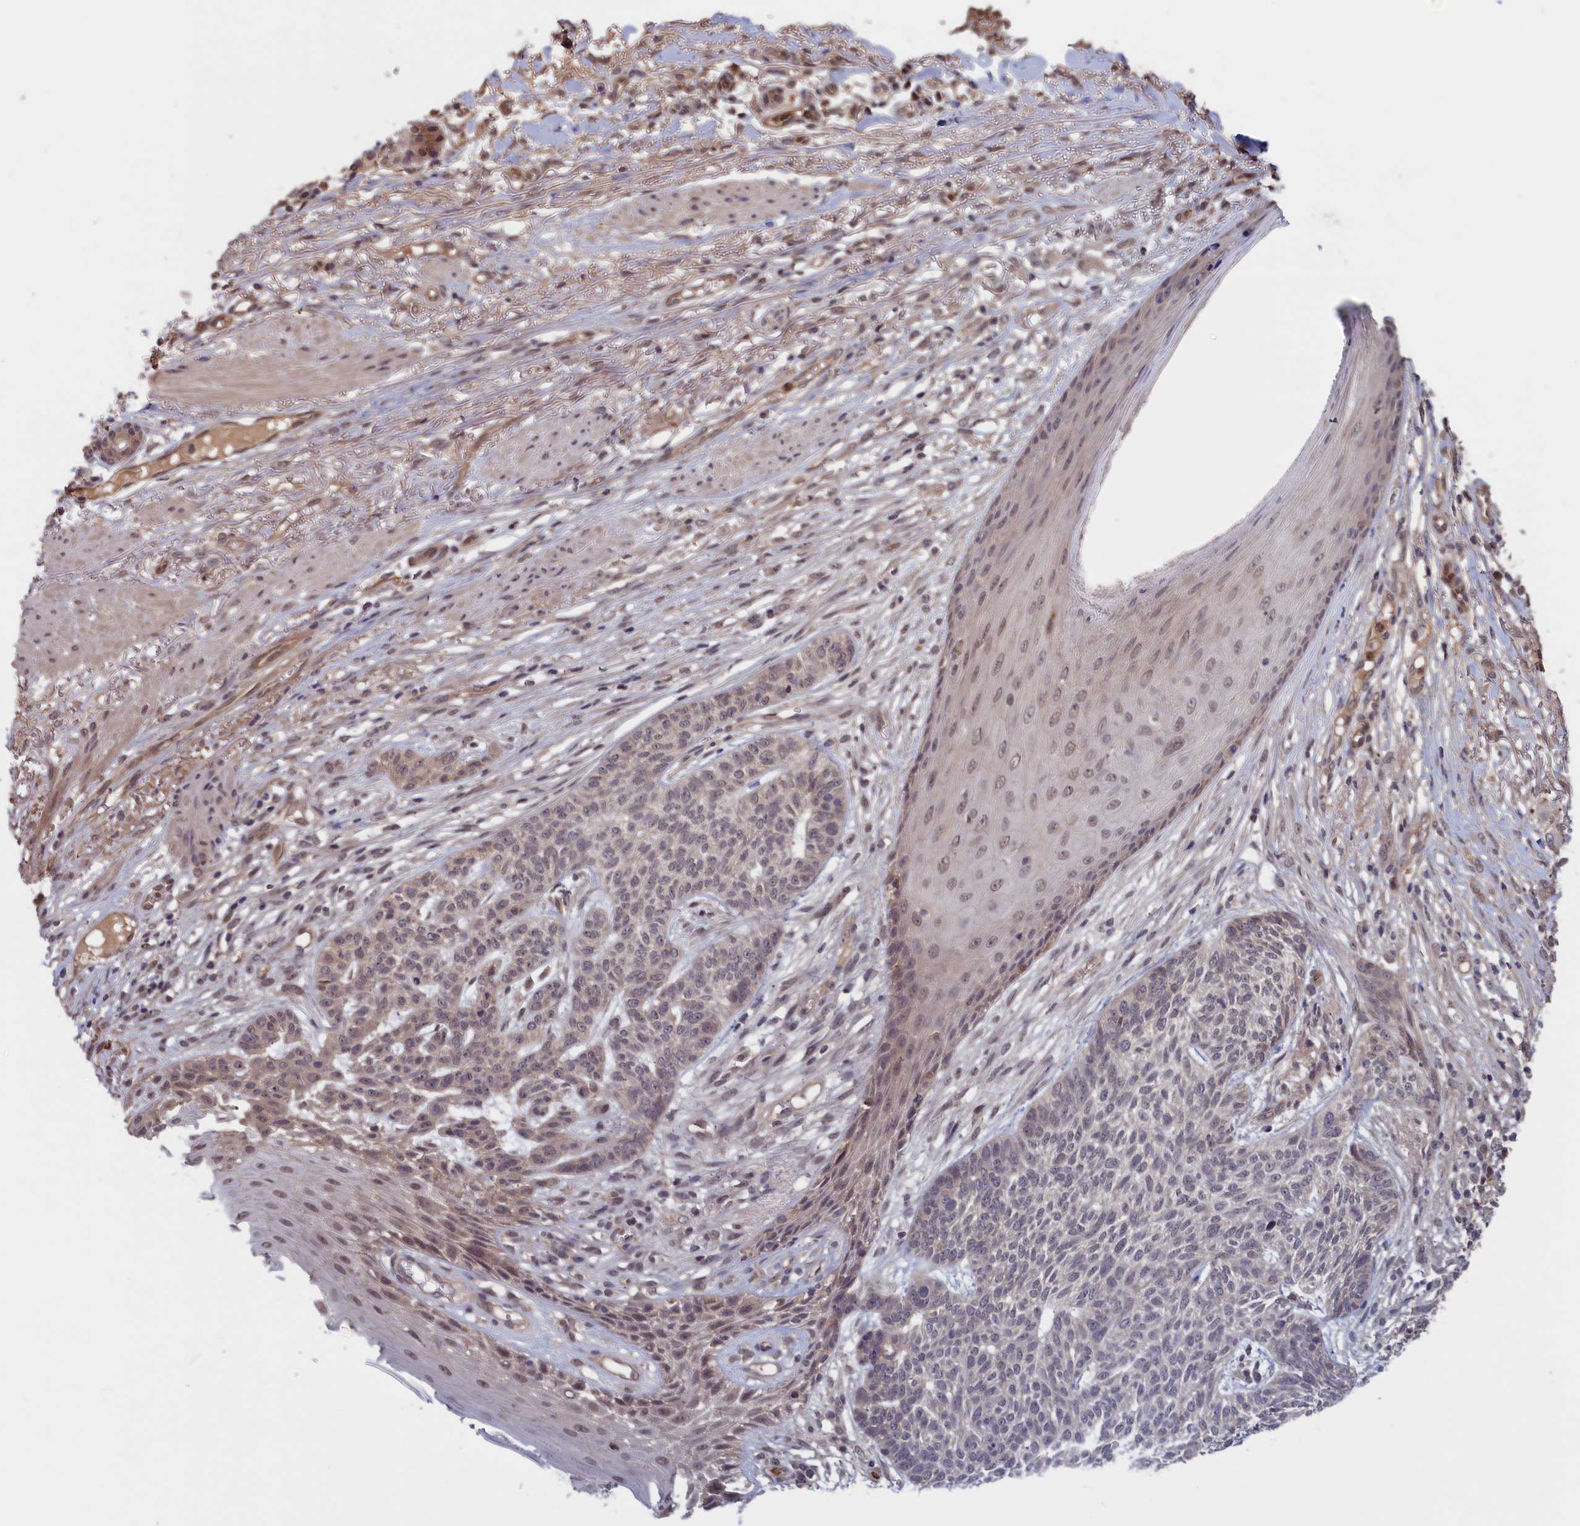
{"staining": {"intensity": "weak", "quantity": "<25%", "location": "nuclear"}, "tissue": "skin cancer", "cell_type": "Tumor cells", "image_type": "cancer", "snomed": [{"axis": "morphology", "description": "Normal tissue, NOS"}, {"axis": "morphology", "description": "Basal cell carcinoma"}, {"axis": "topography", "description": "Skin"}], "caption": "This is an immunohistochemistry (IHC) photomicrograph of human skin cancer. There is no expression in tumor cells.", "gene": "PLP2", "patient": {"sex": "male", "age": 64}}